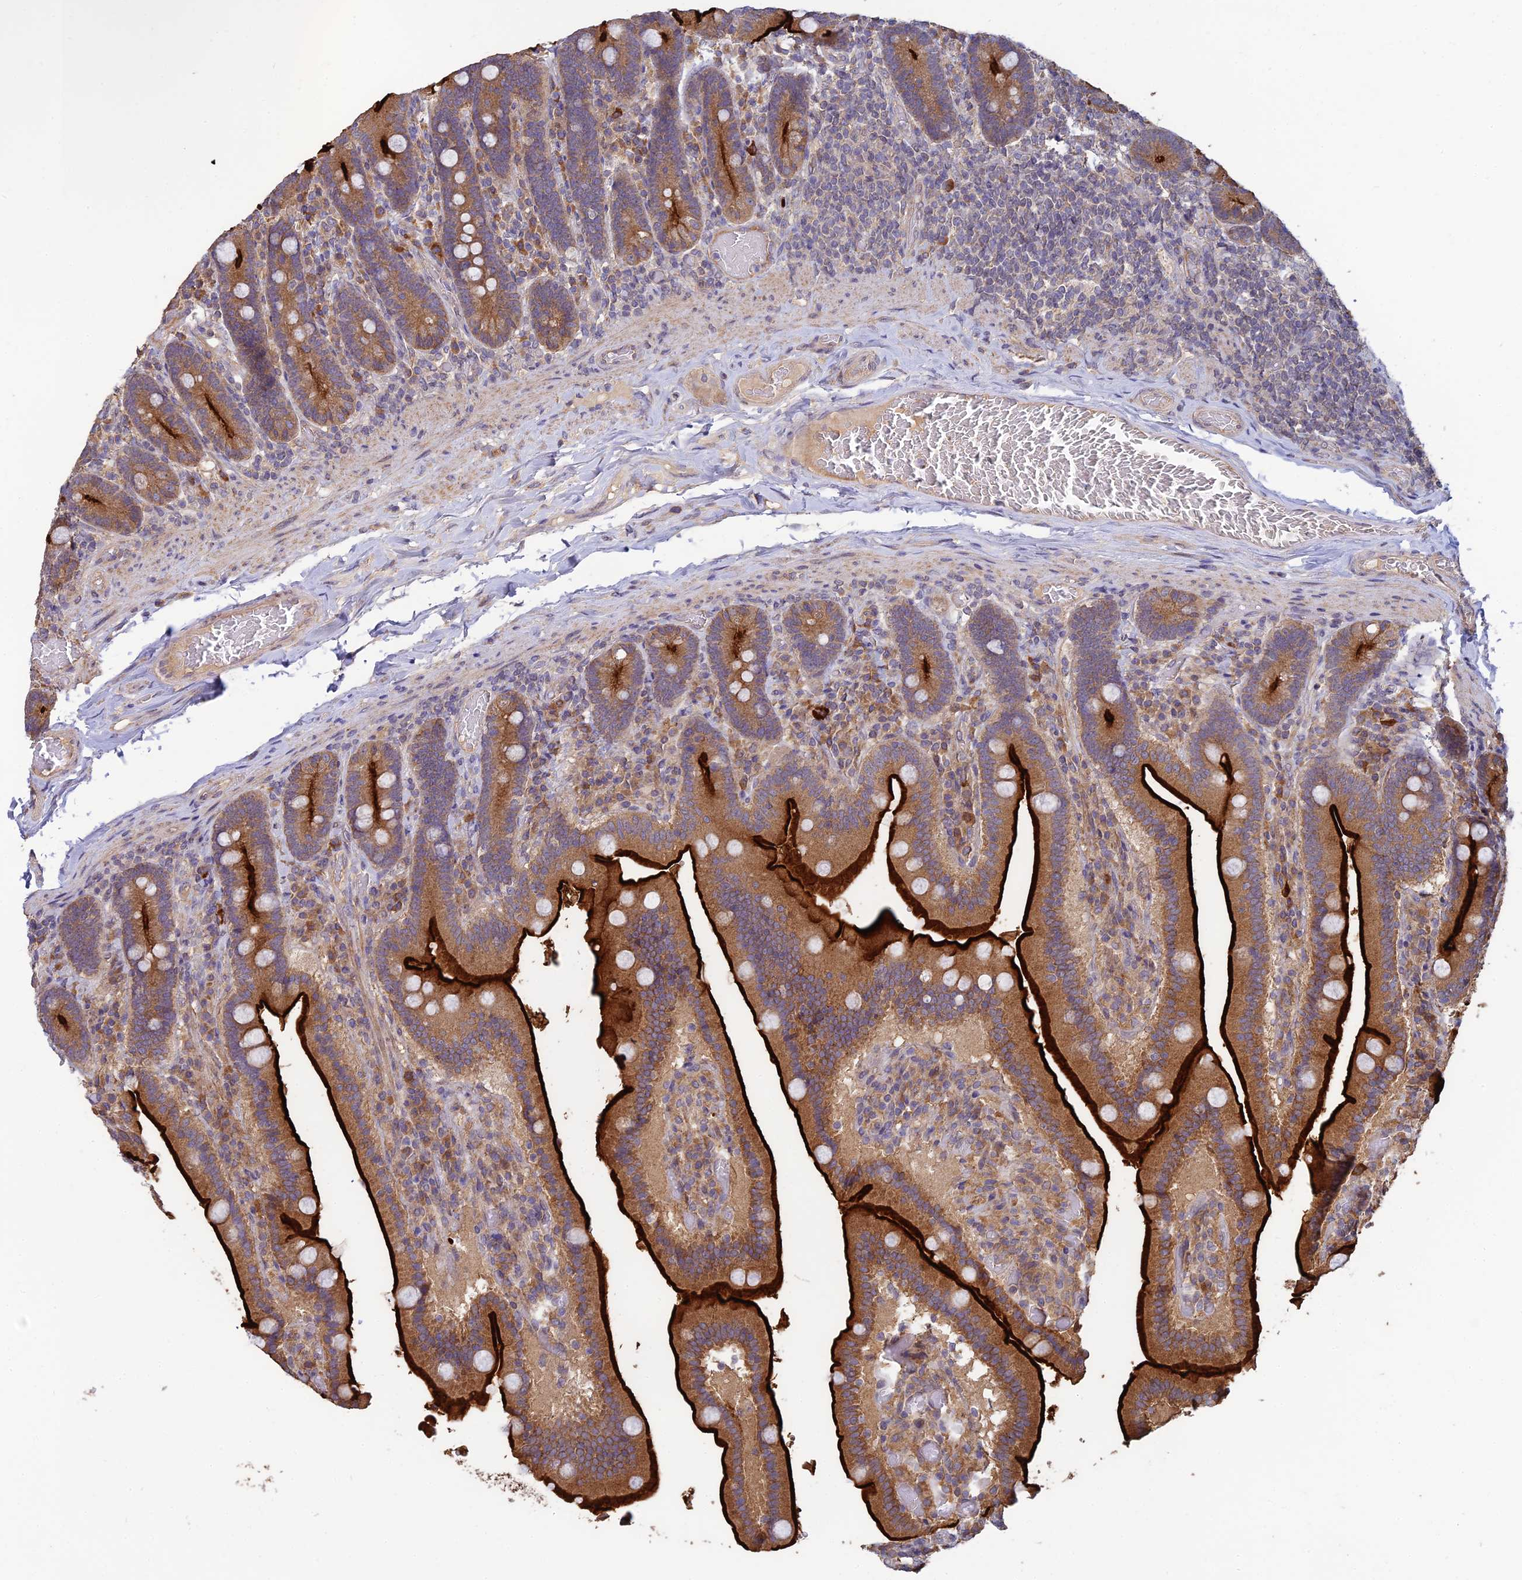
{"staining": {"intensity": "strong", "quantity": ">75%", "location": "cytoplasmic/membranous"}, "tissue": "duodenum", "cell_type": "Glandular cells", "image_type": "normal", "snomed": [{"axis": "morphology", "description": "Normal tissue, NOS"}, {"axis": "topography", "description": "Duodenum"}], "caption": "Strong cytoplasmic/membranous expression for a protein is seen in approximately >75% of glandular cells of unremarkable duodenum using immunohistochemistry.", "gene": "MRNIP", "patient": {"sex": "female", "age": 62}}